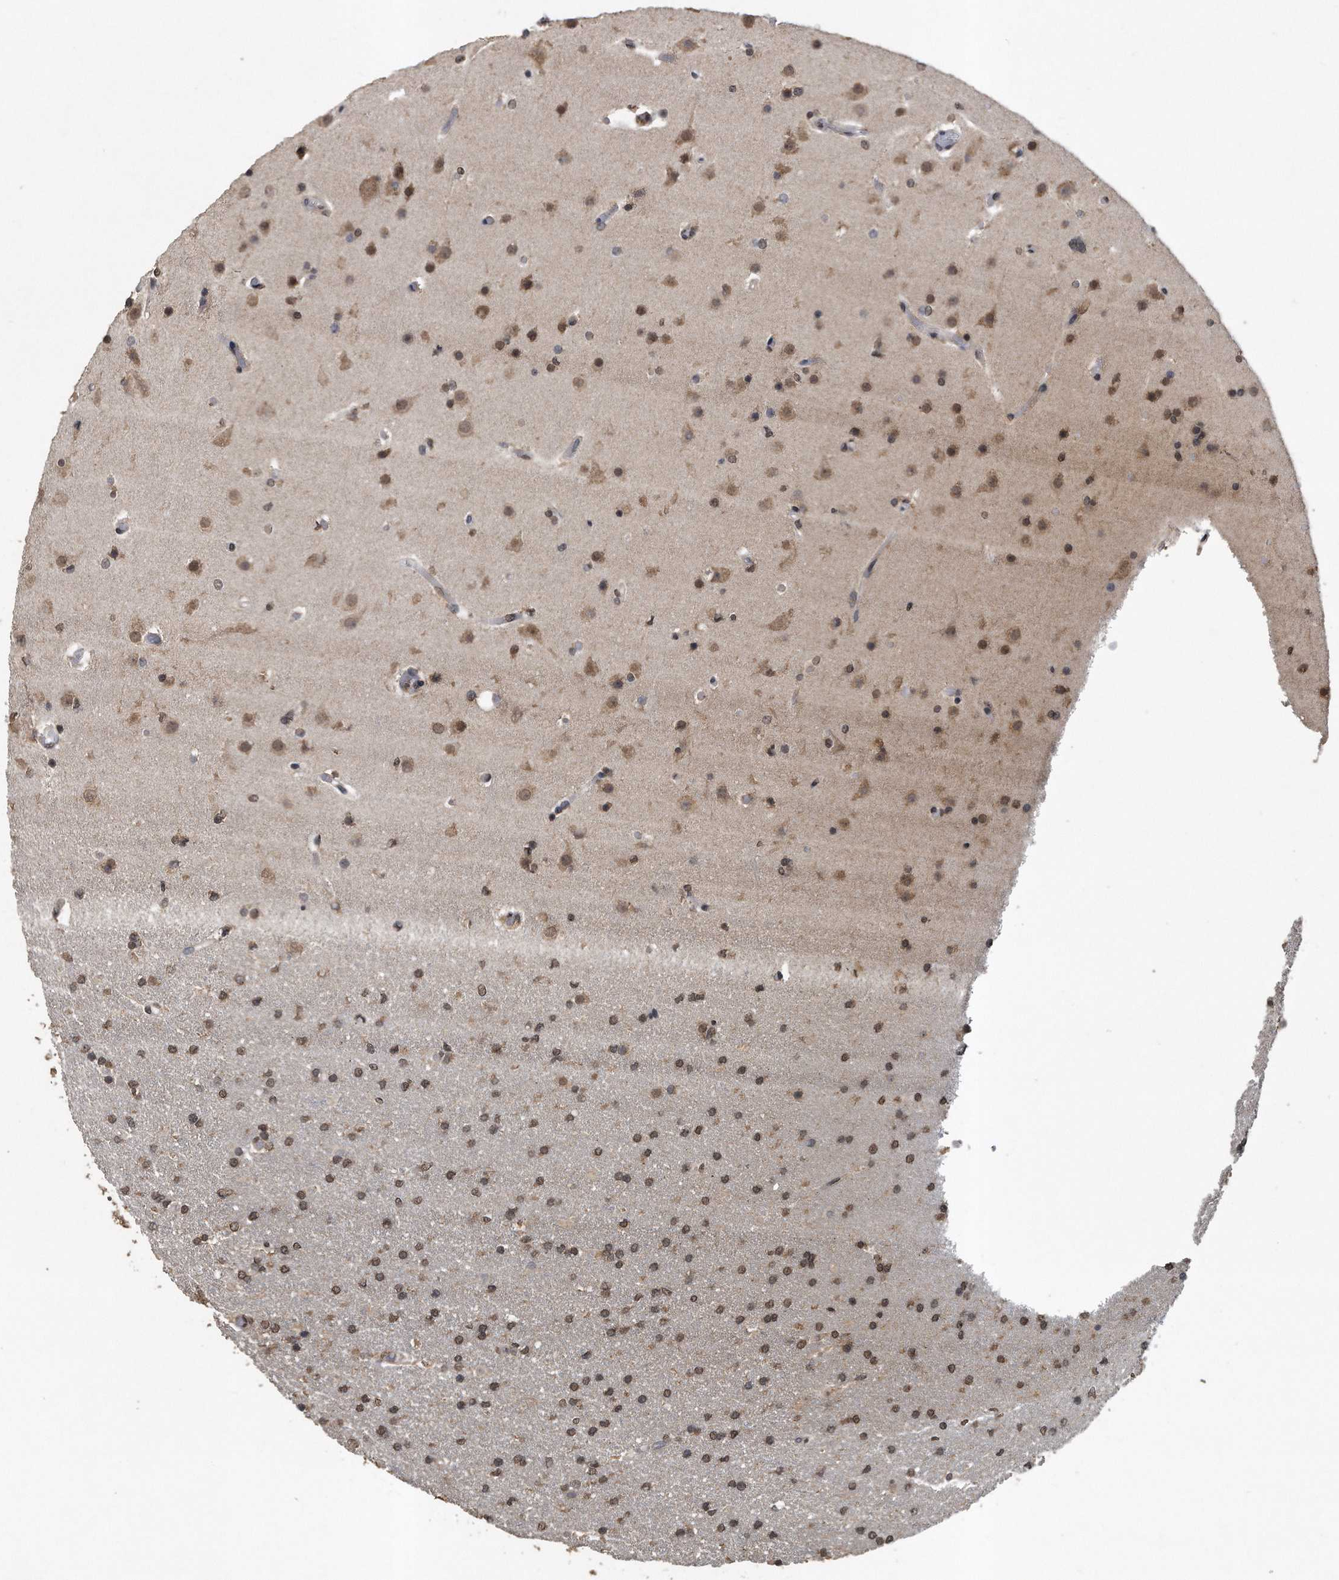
{"staining": {"intensity": "weak", "quantity": ">75%", "location": "cytoplasmic/membranous,nuclear"}, "tissue": "glioma", "cell_type": "Tumor cells", "image_type": "cancer", "snomed": [{"axis": "morphology", "description": "Glioma, malignant, High grade"}, {"axis": "topography", "description": "Cerebral cortex"}], "caption": "Immunohistochemical staining of human glioma exhibits low levels of weak cytoplasmic/membranous and nuclear positivity in approximately >75% of tumor cells.", "gene": "CRYZL1", "patient": {"sex": "female", "age": 36}}